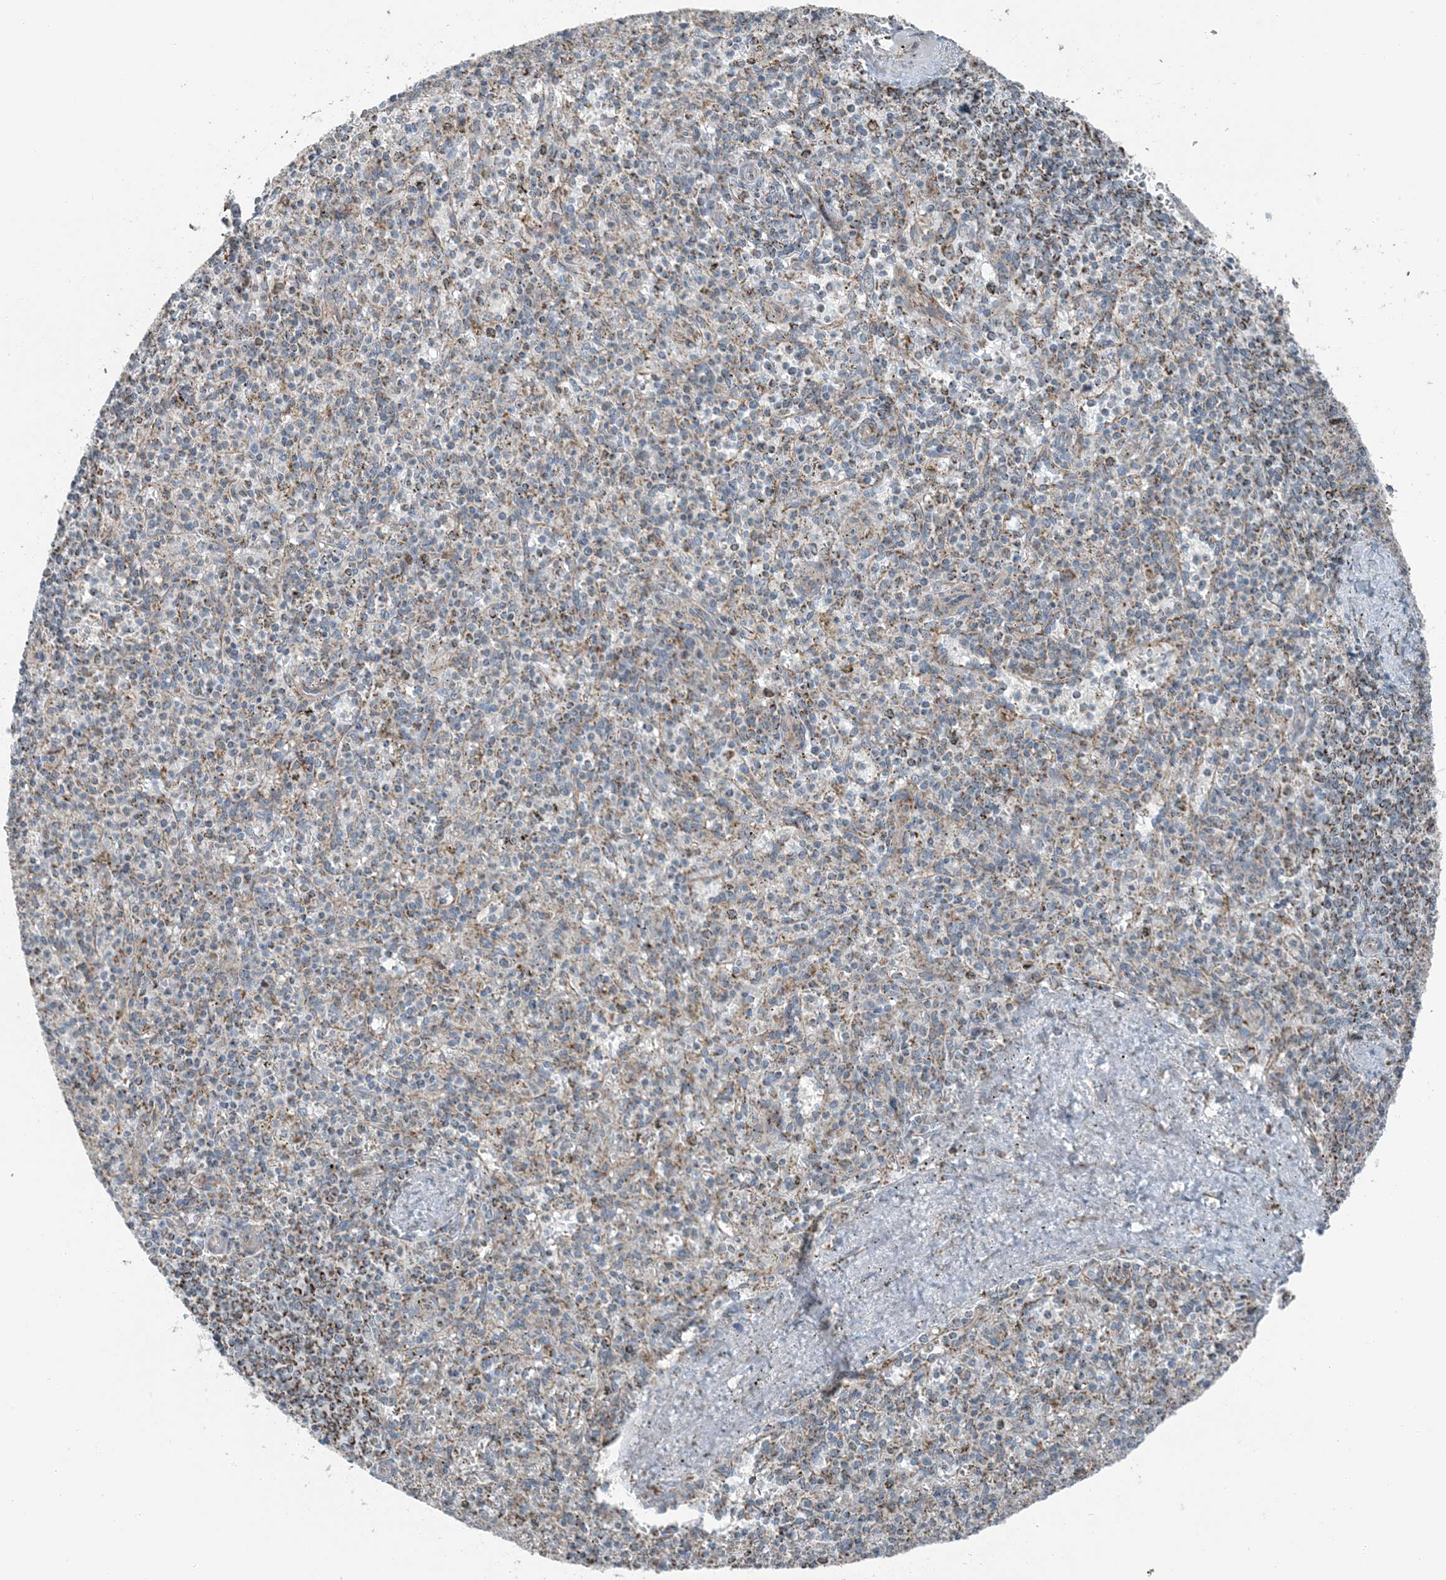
{"staining": {"intensity": "weak", "quantity": "<25%", "location": "cytoplasmic/membranous"}, "tissue": "spleen", "cell_type": "Cells in red pulp", "image_type": "normal", "snomed": [{"axis": "morphology", "description": "Normal tissue, NOS"}, {"axis": "topography", "description": "Spleen"}], "caption": "IHC histopathology image of normal spleen stained for a protein (brown), which exhibits no positivity in cells in red pulp.", "gene": "PILRB", "patient": {"sex": "male", "age": 72}}